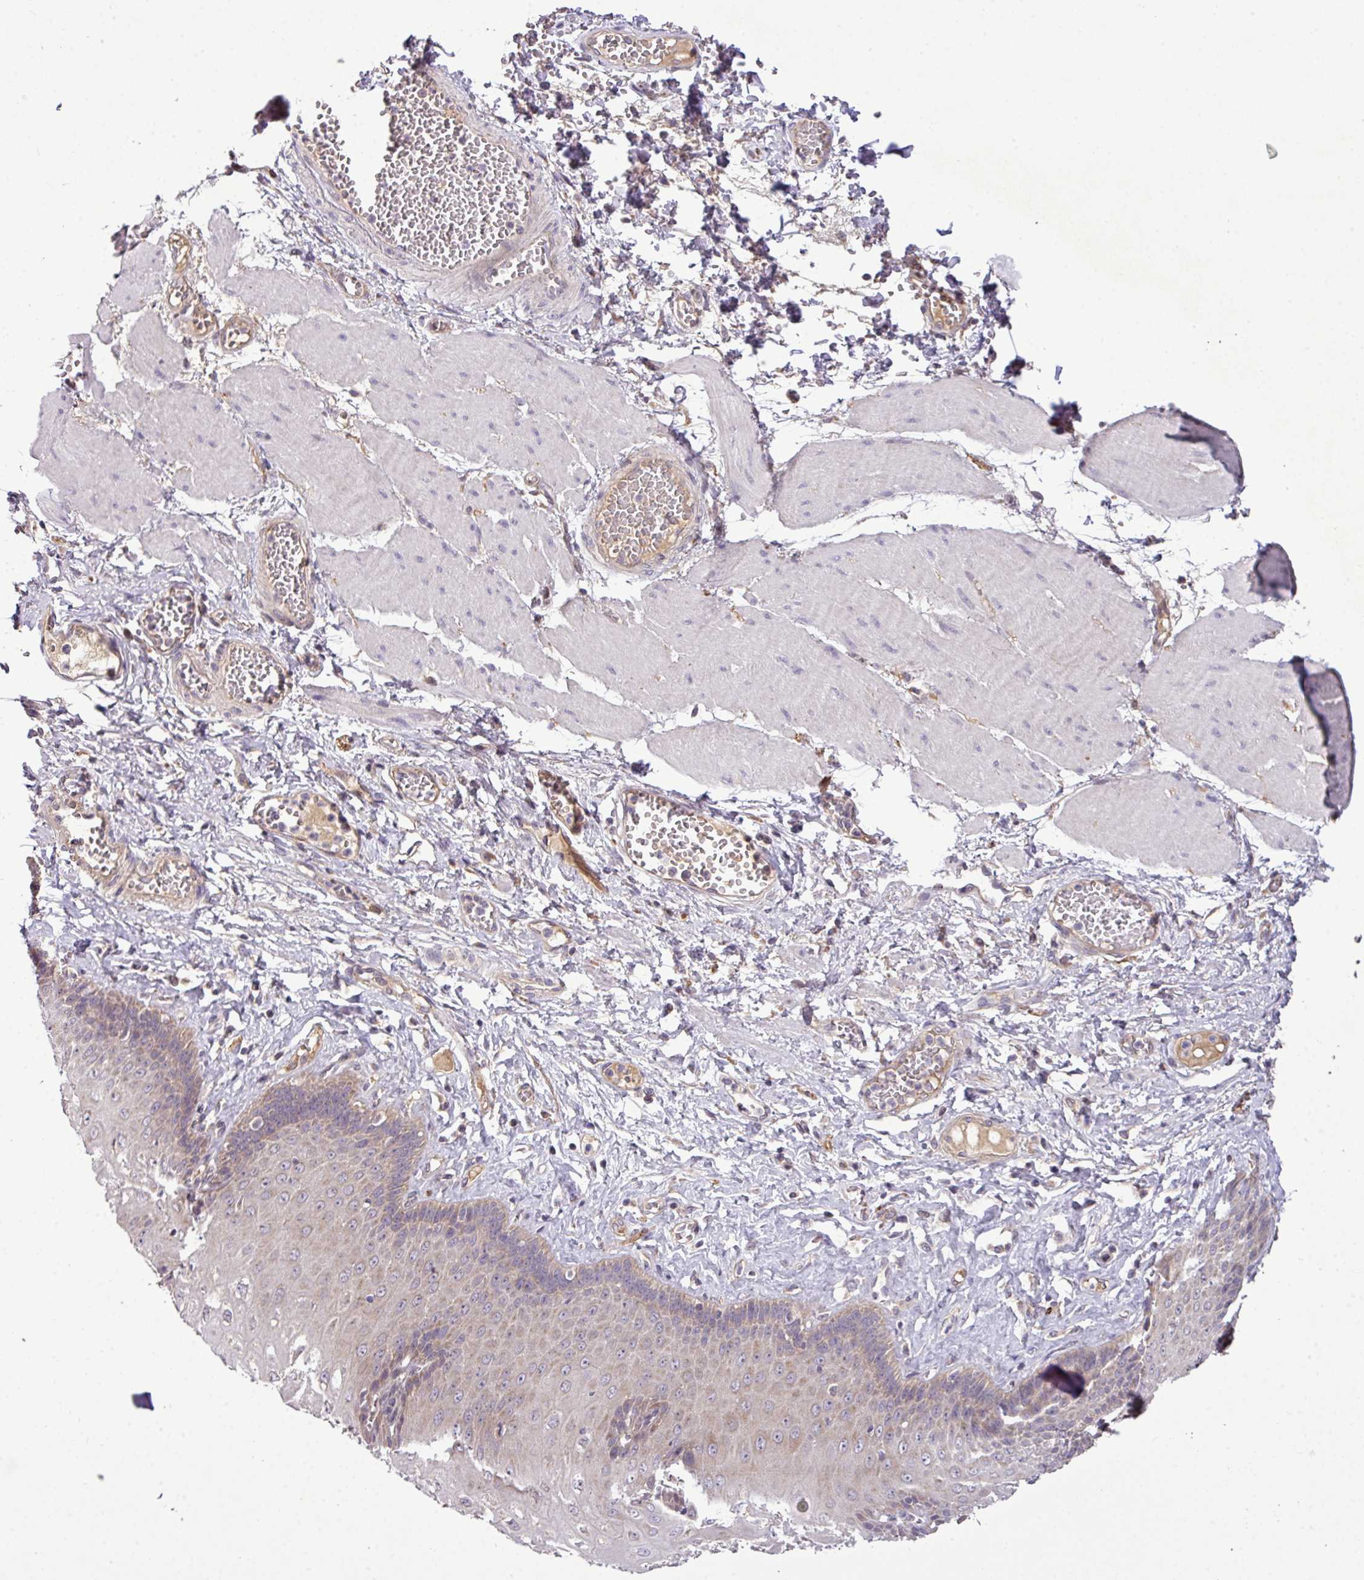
{"staining": {"intensity": "moderate", "quantity": "25%-75%", "location": "cytoplasmic/membranous"}, "tissue": "esophagus", "cell_type": "Squamous epithelial cells", "image_type": "normal", "snomed": [{"axis": "morphology", "description": "Normal tissue, NOS"}, {"axis": "topography", "description": "Esophagus"}], "caption": "An image of human esophagus stained for a protein reveals moderate cytoplasmic/membranous brown staining in squamous epithelial cells. The staining was performed using DAB, with brown indicating positive protein expression. Nuclei are stained blue with hematoxylin.", "gene": "XIAP", "patient": {"sex": "male", "age": 60}}